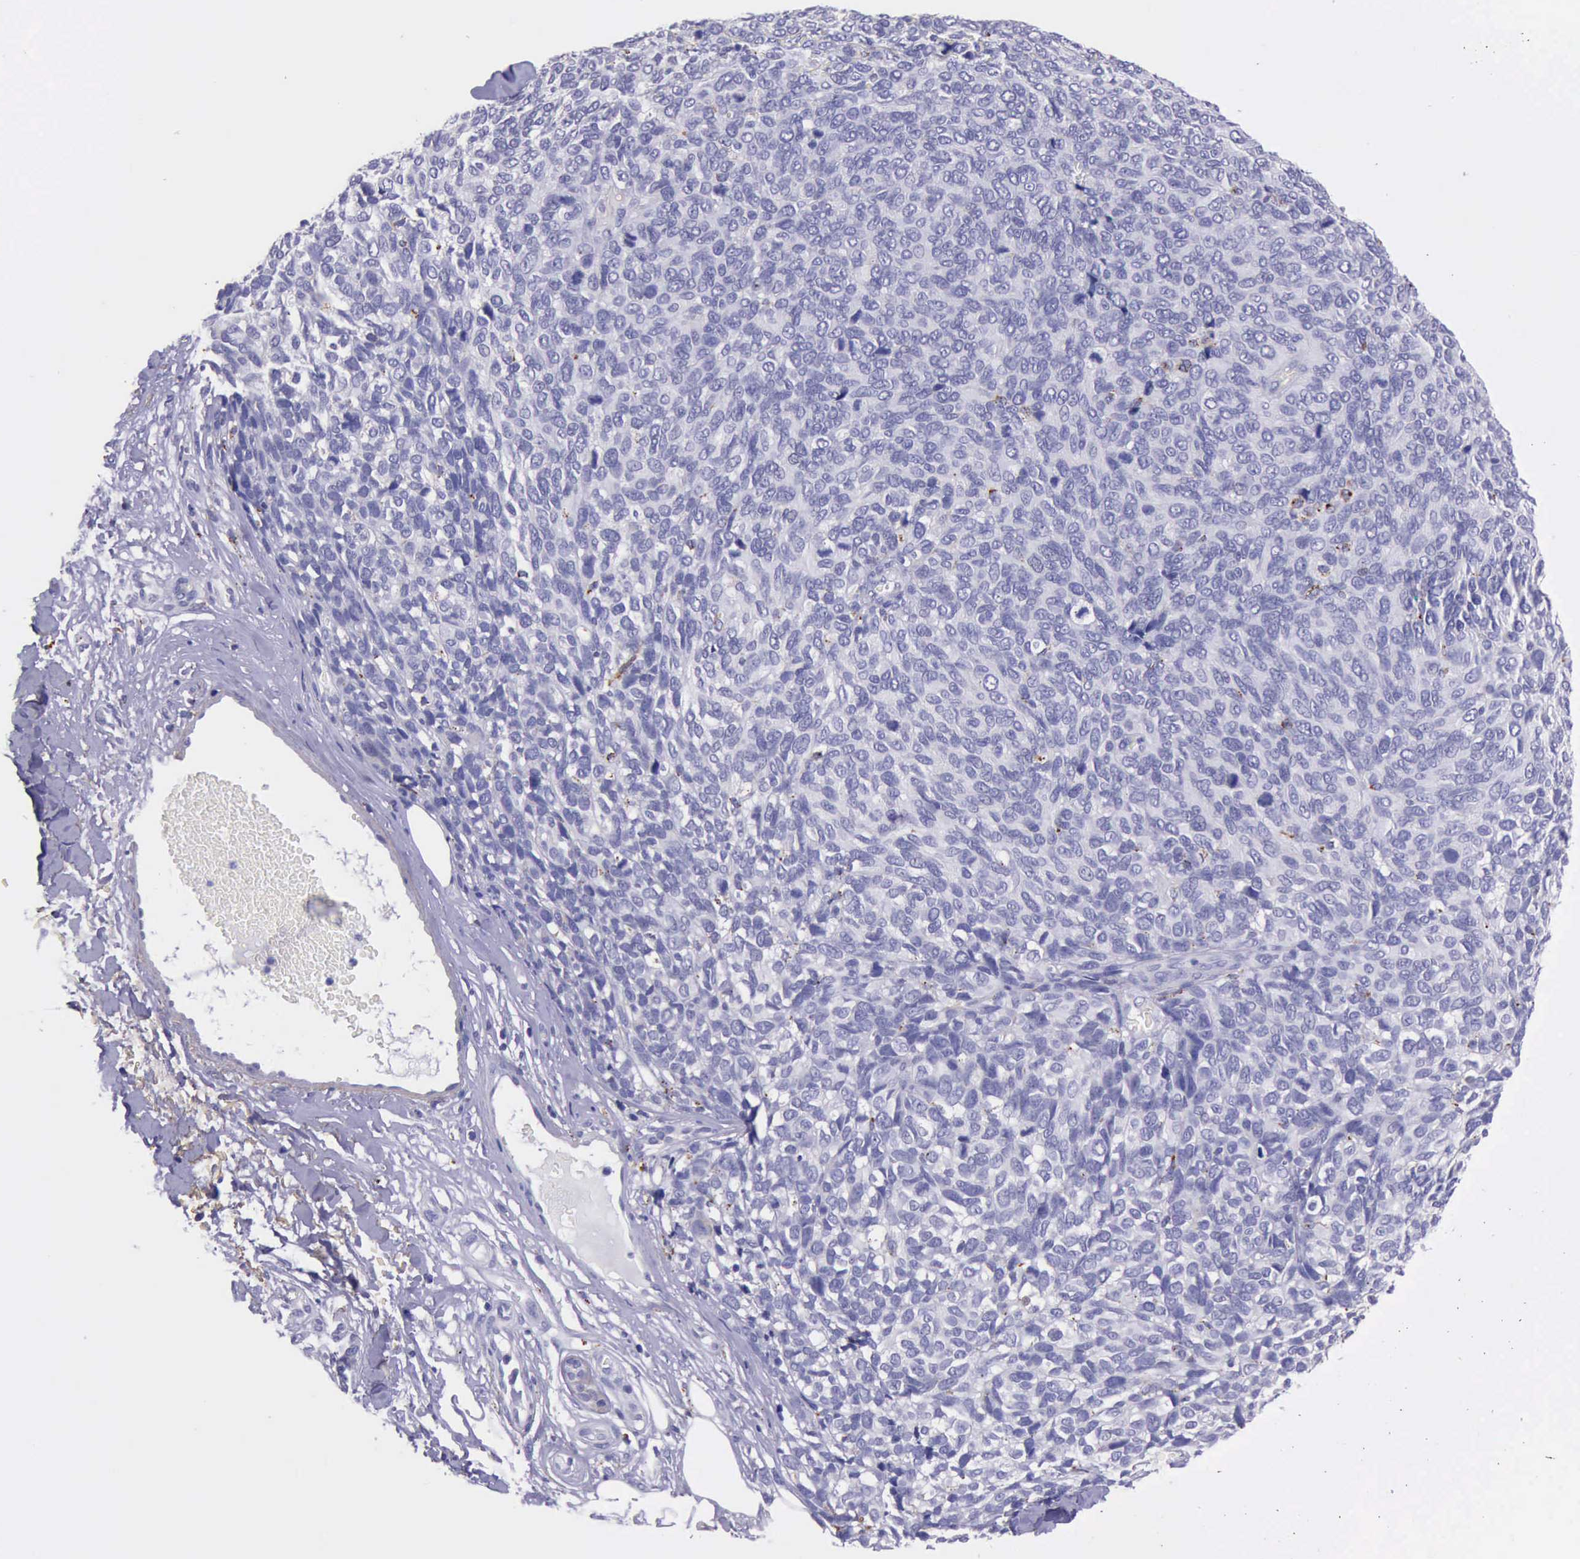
{"staining": {"intensity": "negative", "quantity": "none", "location": "none"}, "tissue": "melanoma", "cell_type": "Tumor cells", "image_type": "cancer", "snomed": [{"axis": "morphology", "description": "Malignant melanoma, NOS"}, {"axis": "topography", "description": "Skin"}], "caption": "The image exhibits no significant expression in tumor cells of malignant melanoma.", "gene": "GLA", "patient": {"sex": "female", "age": 85}}